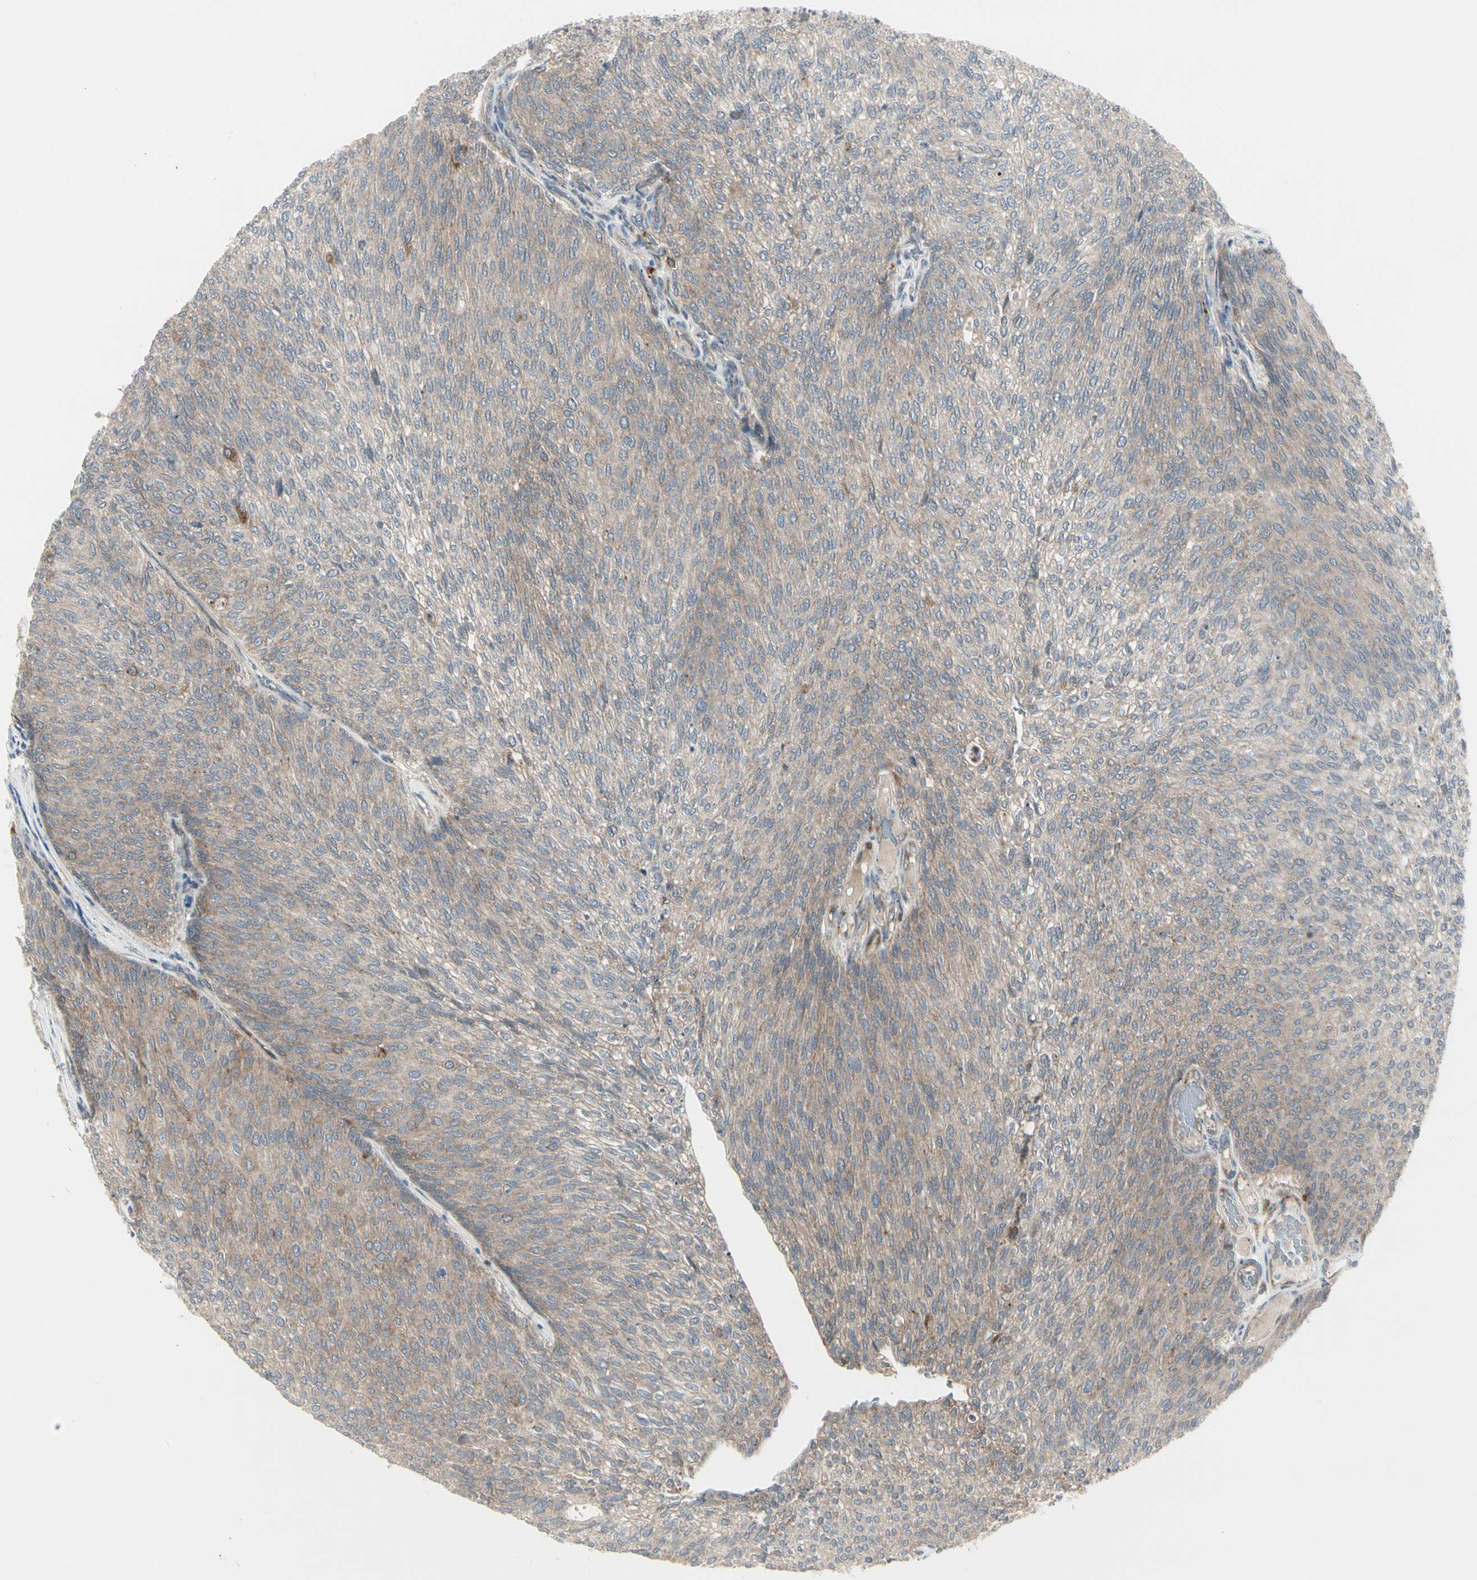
{"staining": {"intensity": "weak", "quantity": "<25%", "location": "cytoplasmic/membranous"}, "tissue": "urothelial cancer", "cell_type": "Tumor cells", "image_type": "cancer", "snomed": [{"axis": "morphology", "description": "Urothelial carcinoma, Low grade"}, {"axis": "topography", "description": "Urinary bladder"}], "caption": "Protein analysis of low-grade urothelial carcinoma shows no significant expression in tumor cells.", "gene": "GRN", "patient": {"sex": "female", "age": 79}}